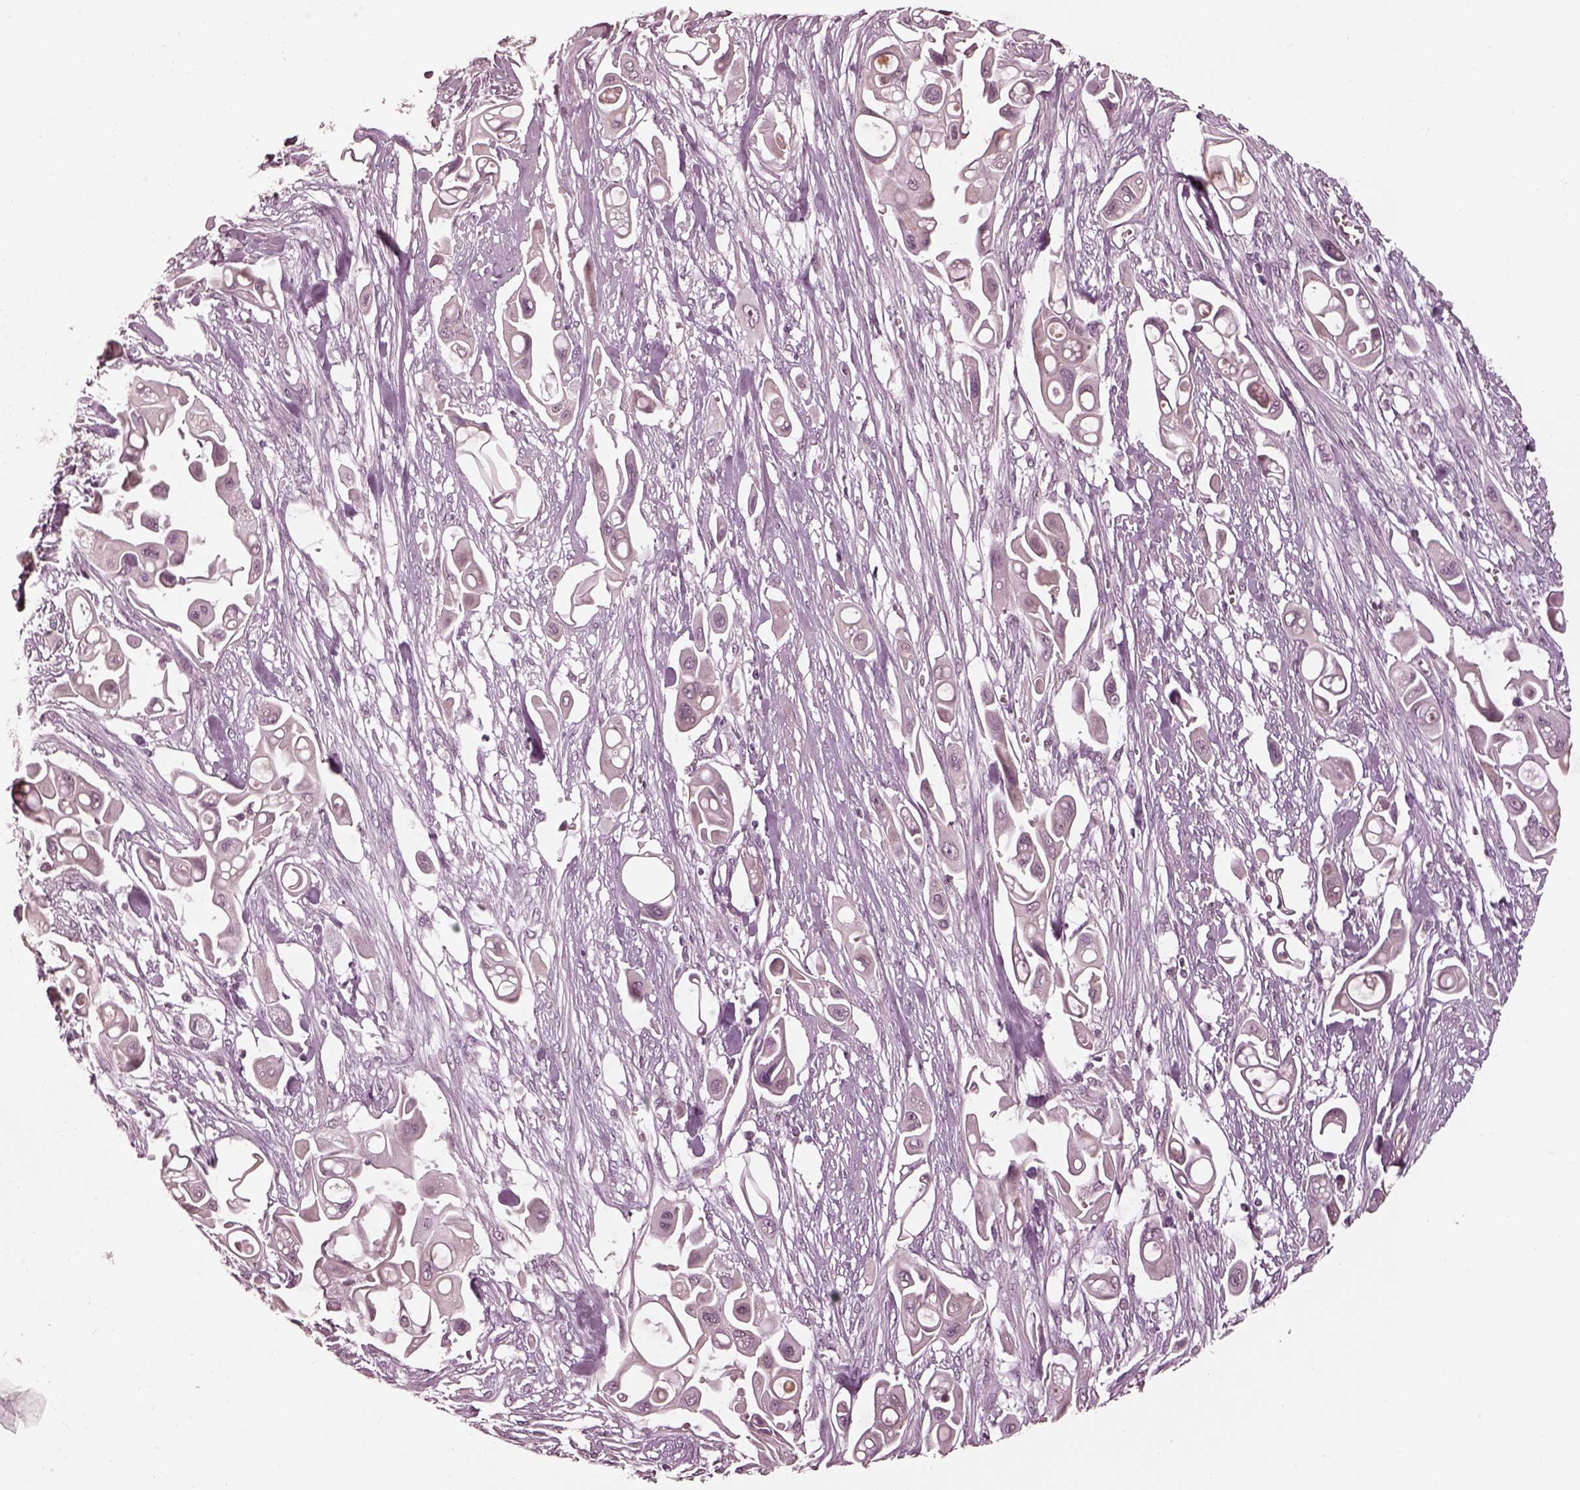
{"staining": {"intensity": "weak", "quantity": "<25%", "location": "cytoplasmic/membranous"}, "tissue": "pancreatic cancer", "cell_type": "Tumor cells", "image_type": "cancer", "snomed": [{"axis": "morphology", "description": "Adenocarcinoma, NOS"}, {"axis": "topography", "description": "Pancreas"}], "caption": "DAB (3,3'-diaminobenzidine) immunohistochemical staining of human adenocarcinoma (pancreatic) displays no significant staining in tumor cells.", "gene": "KCNA2", "patient": {"sex": "male", "age": 50}}